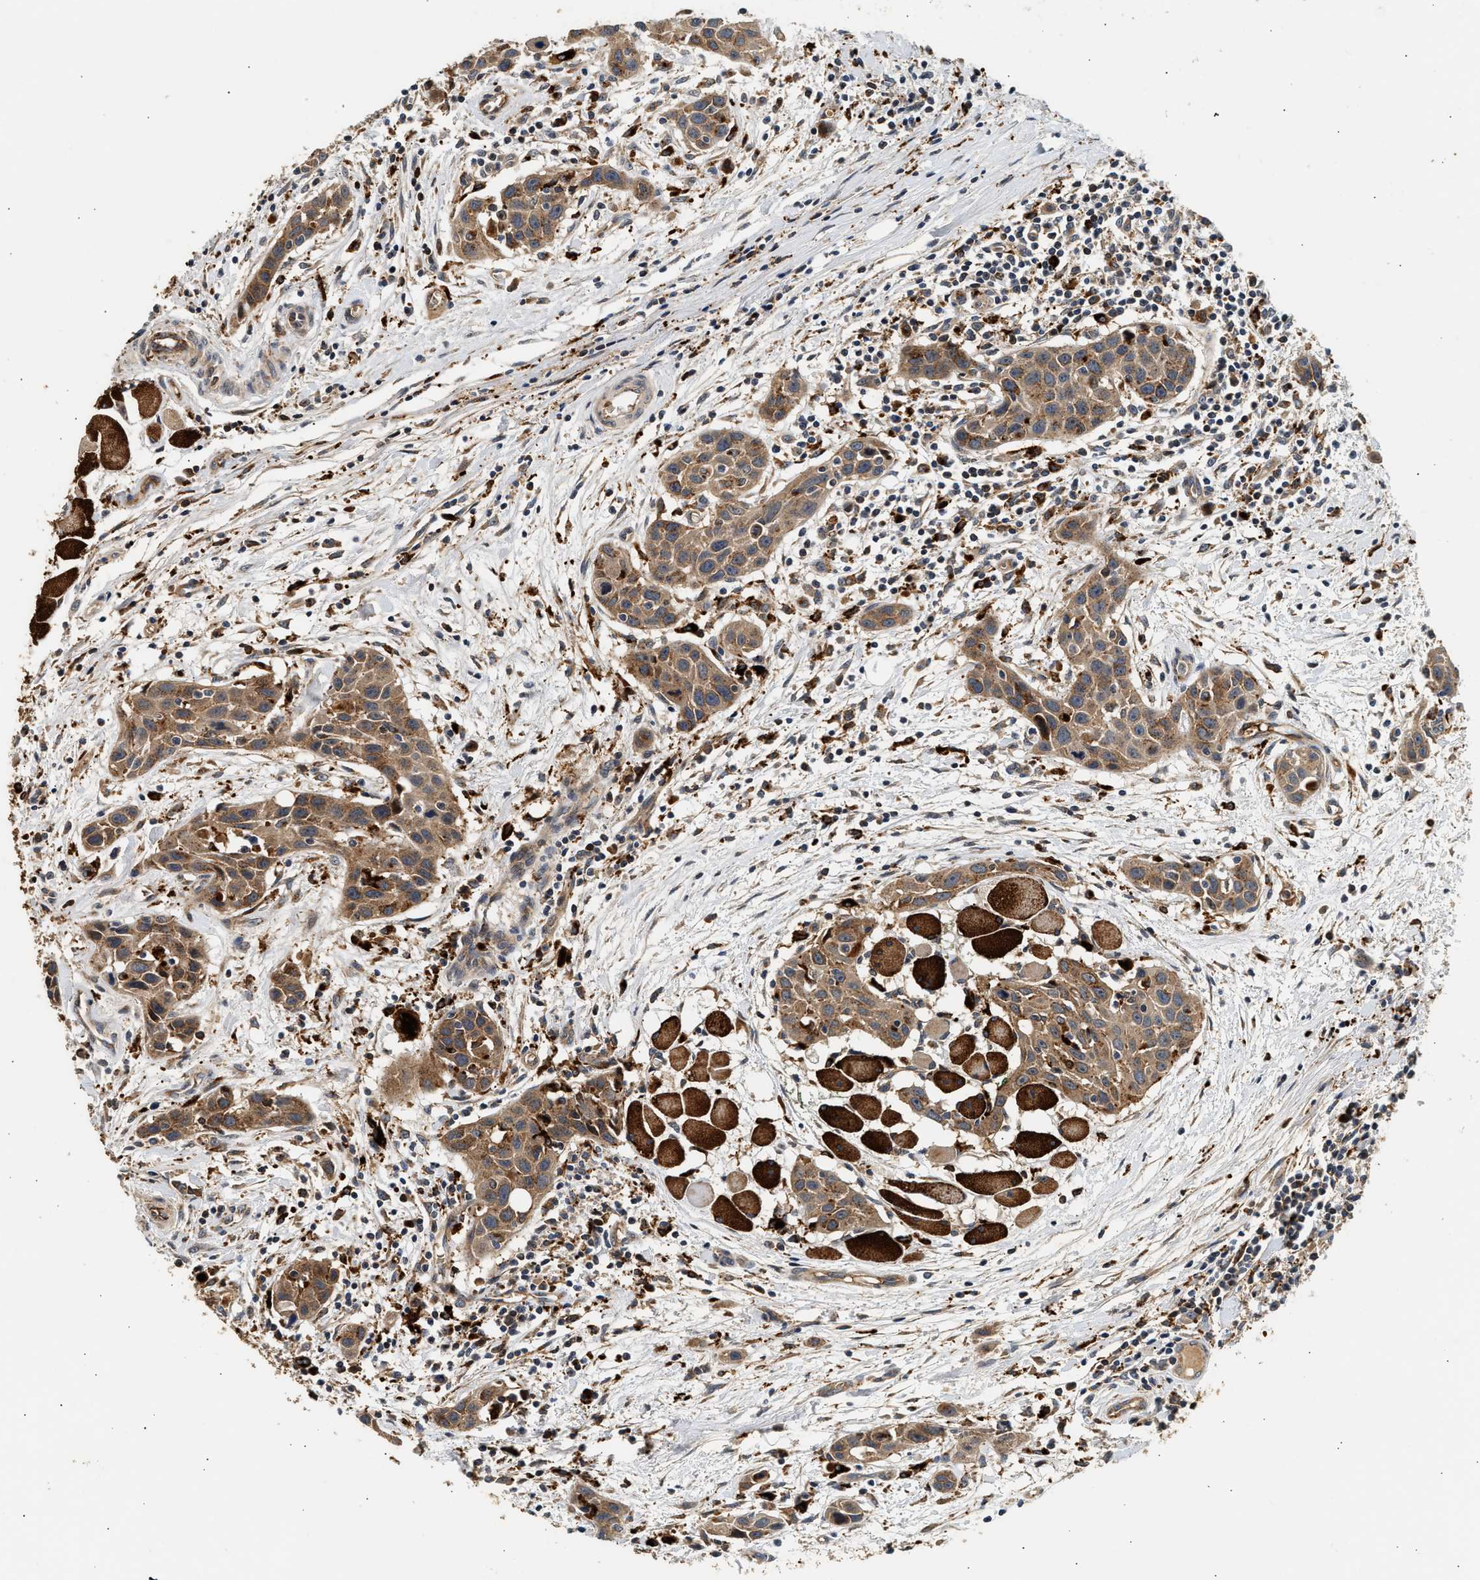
{"staining": {"intensity": "moderate", "quantity": ">75%", "location": "cytoplasmic/membranous"}, "tissue": "head and neck cancer", "cell_type": "Tumor cells", "image_type": "cancer", "snomed": [{"axis": "morphology", "description": "Squamous cell carcinoma, NOS"}, {"axis": "topography", "description": "Oral tissue"}, {"axis": "topography", "description": "Head-Neck"}], "caption": "There is medium levels of moderate cytoplasmic/membranous expression in tumor cells of head and neck cancer, as demonstrated by immunohistochemical staining (brown color).", "gene": "PLD3", "patient": {"sex": "female", "age": 50}}